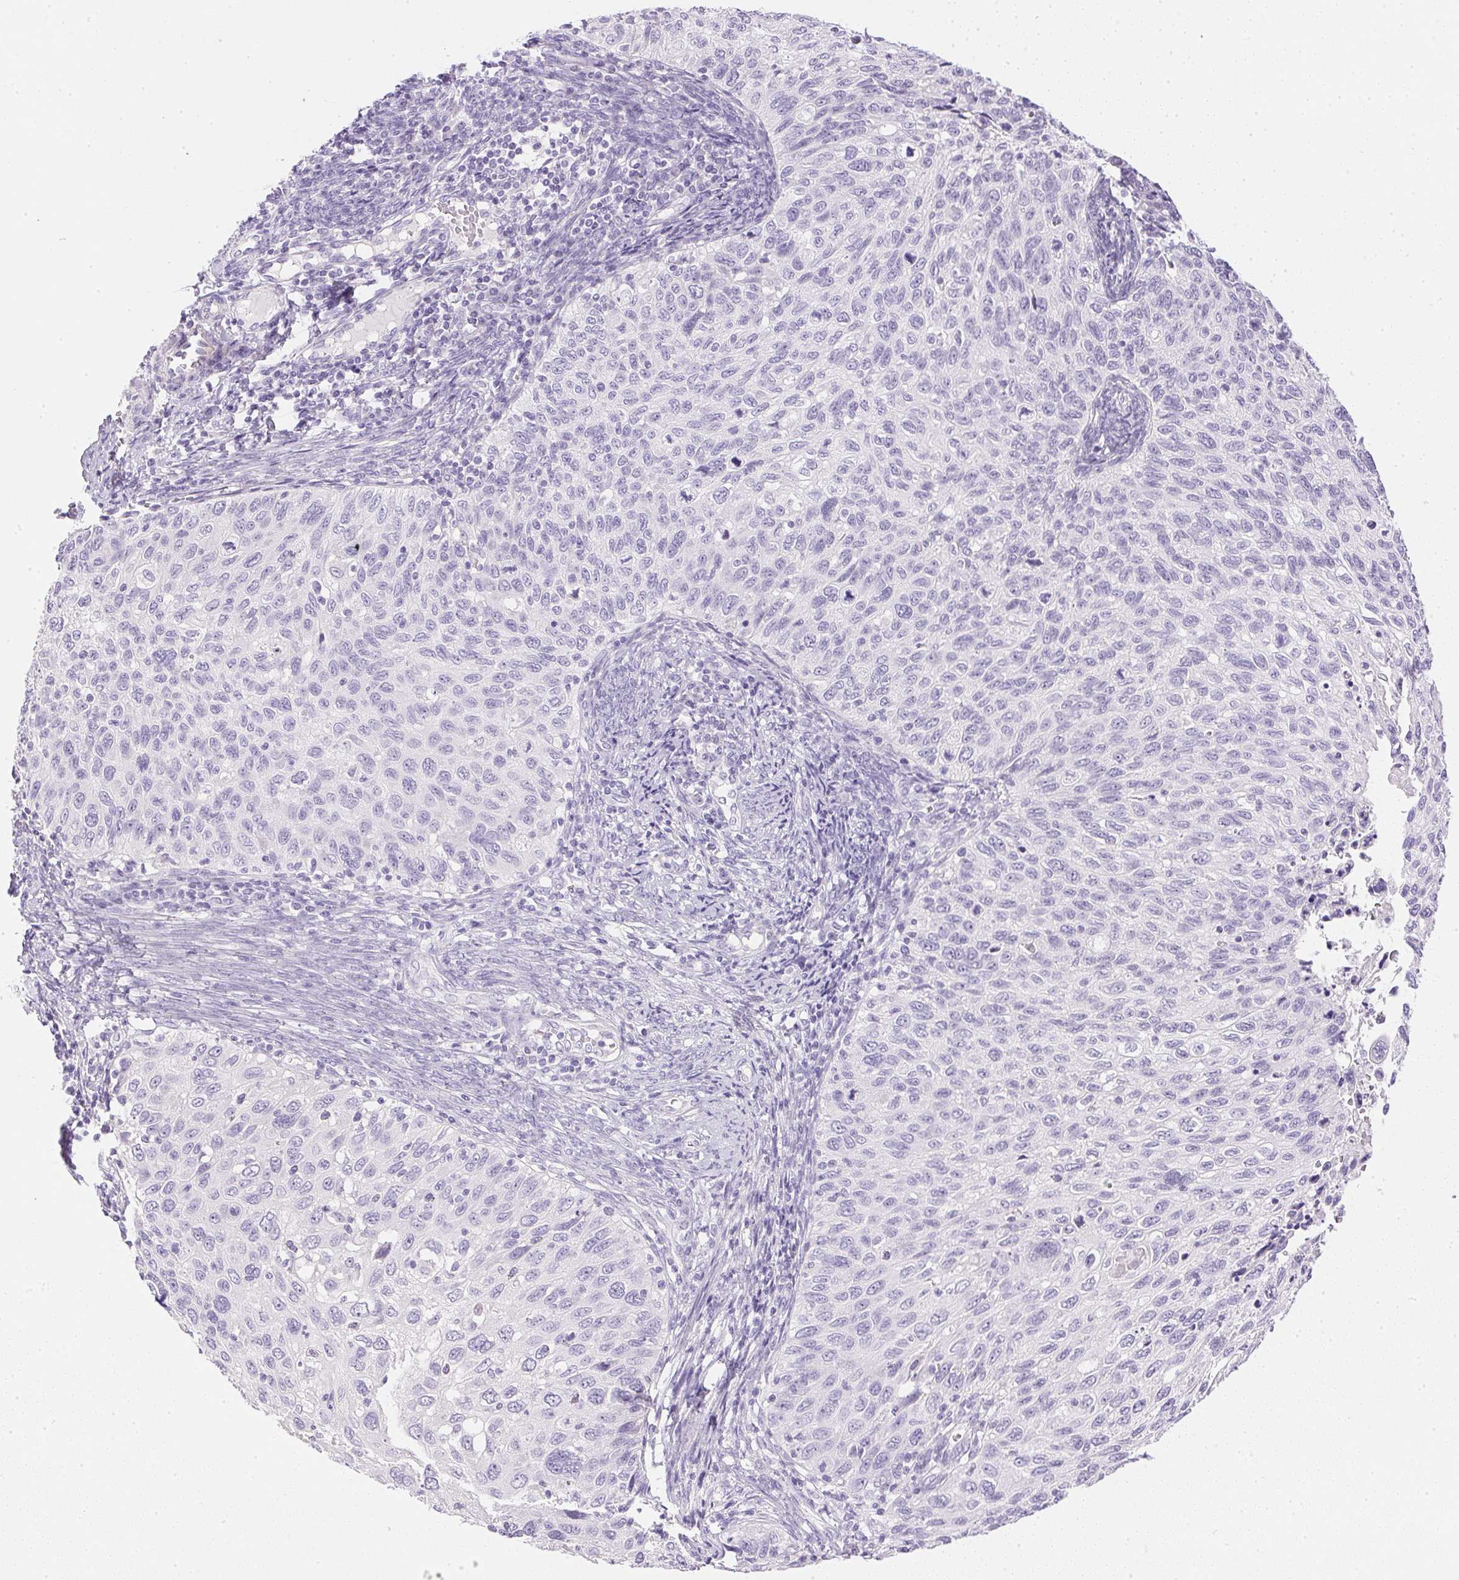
{"staining": {"intensity": "negative", "quantity": "none", "location": "none"}, "tissue": "cervical cancer", "cell_type": "Tumor cells", "image_type": "cancer", "snomed": [{"axis": "morphology", "description": "Squamous cell carcinoma, NOS"}, {"axis": "topography", "description": "Cervix"}], "caption": "Tumor cells show no significant staining in cervical cancer (squamous cell carcinoma).", "gene": "CTRL", "patient": {"sex": "female", "age": 70}}